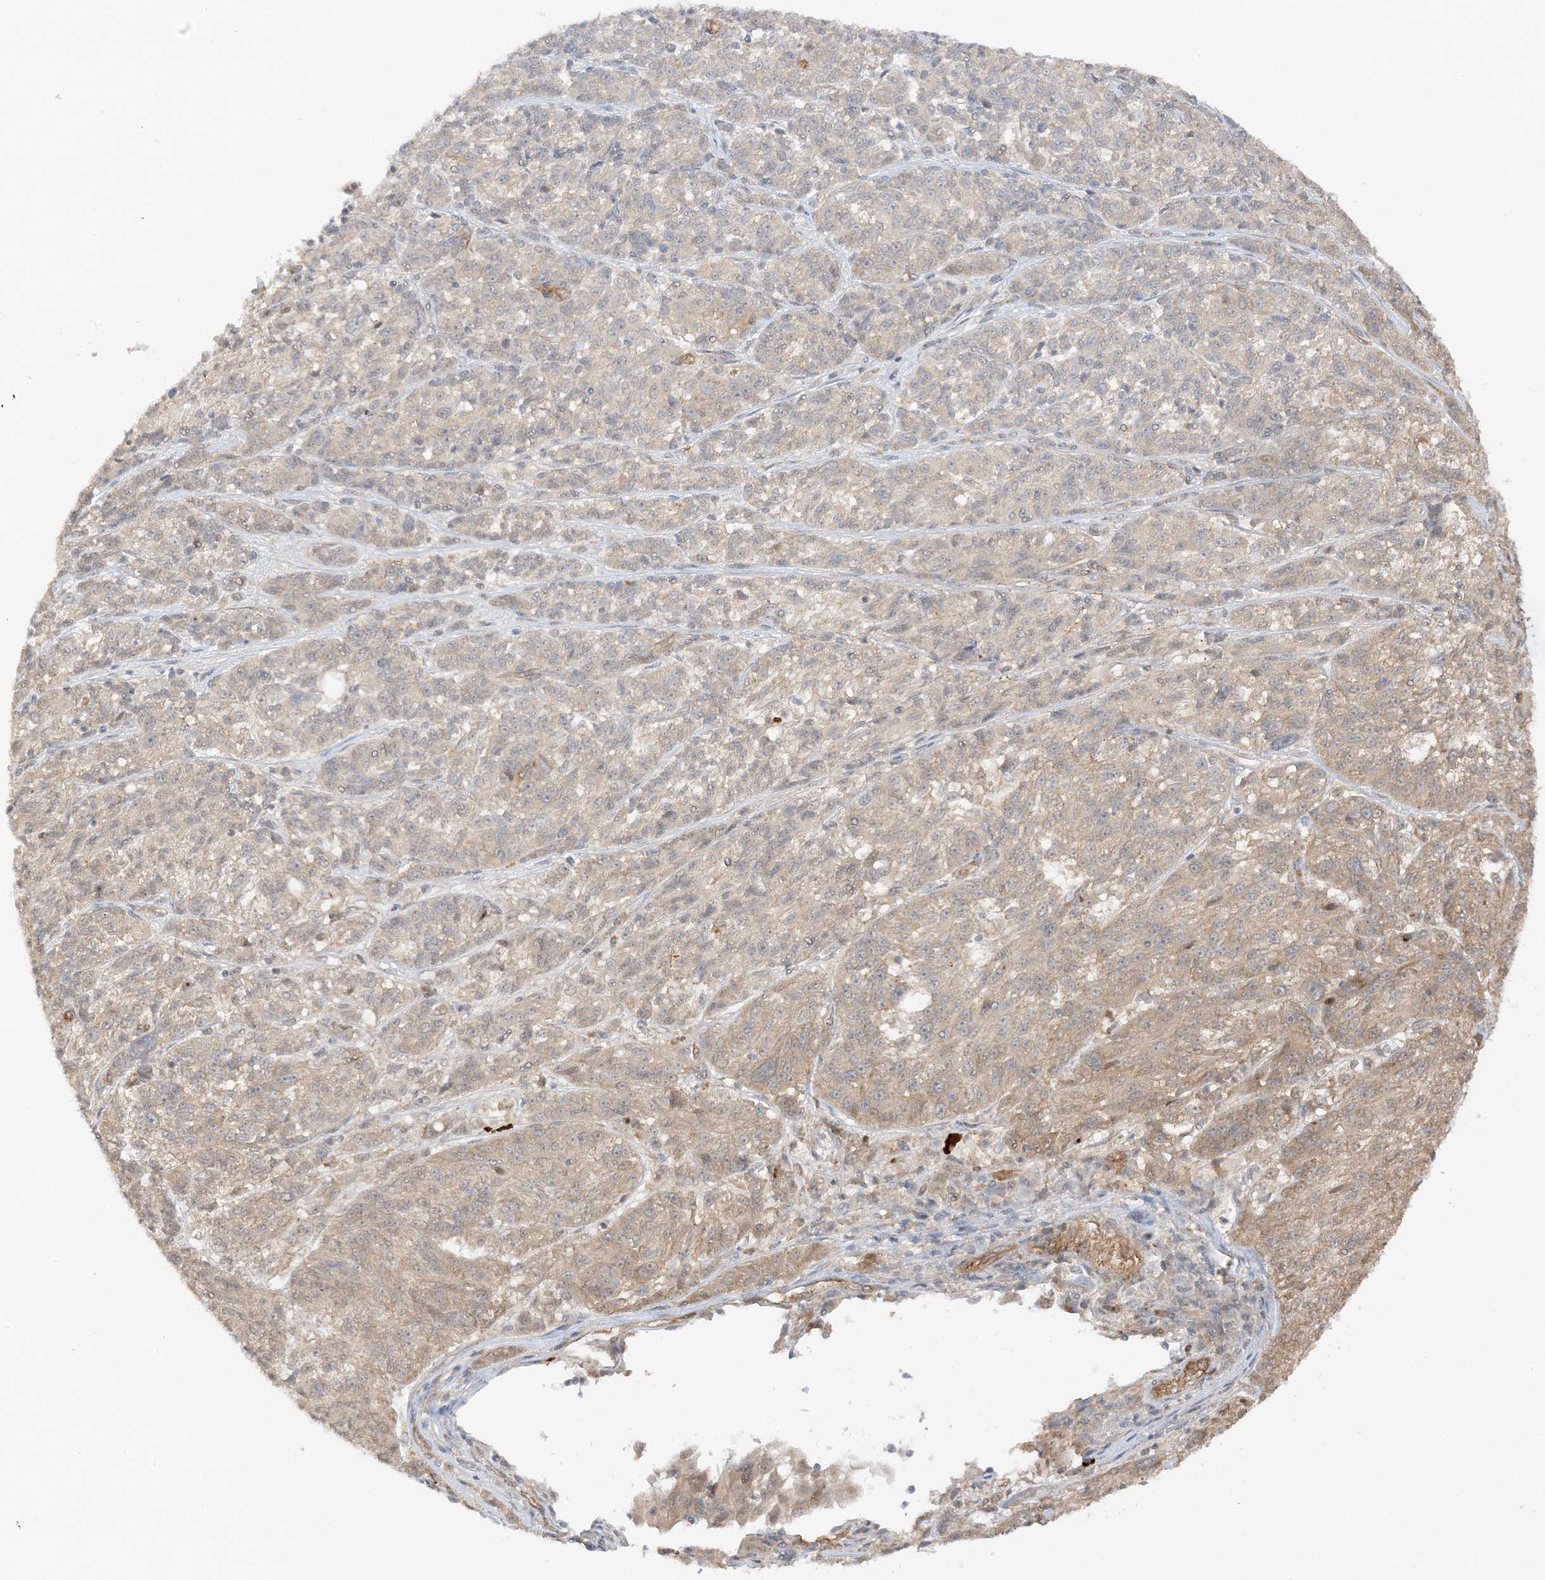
{"staining": {"intensity": "weak", "quantity": "<25%", "location": "cytoplasmic/membranous"}, "tissue": "melanoma", "cell_type": "Tumor cells", "image_type": "cancer", "snomed": [{"axis": "morphology", "description": "Malignant melanoma, NOS"}, {"axis": "topography", "description": "Skin"}], "caption": "Micrograph shows no significant protein expression in tumor cells of melanoma.", "gene": "UBAP2L", "patient": {"sex": "male", "age": 53}}